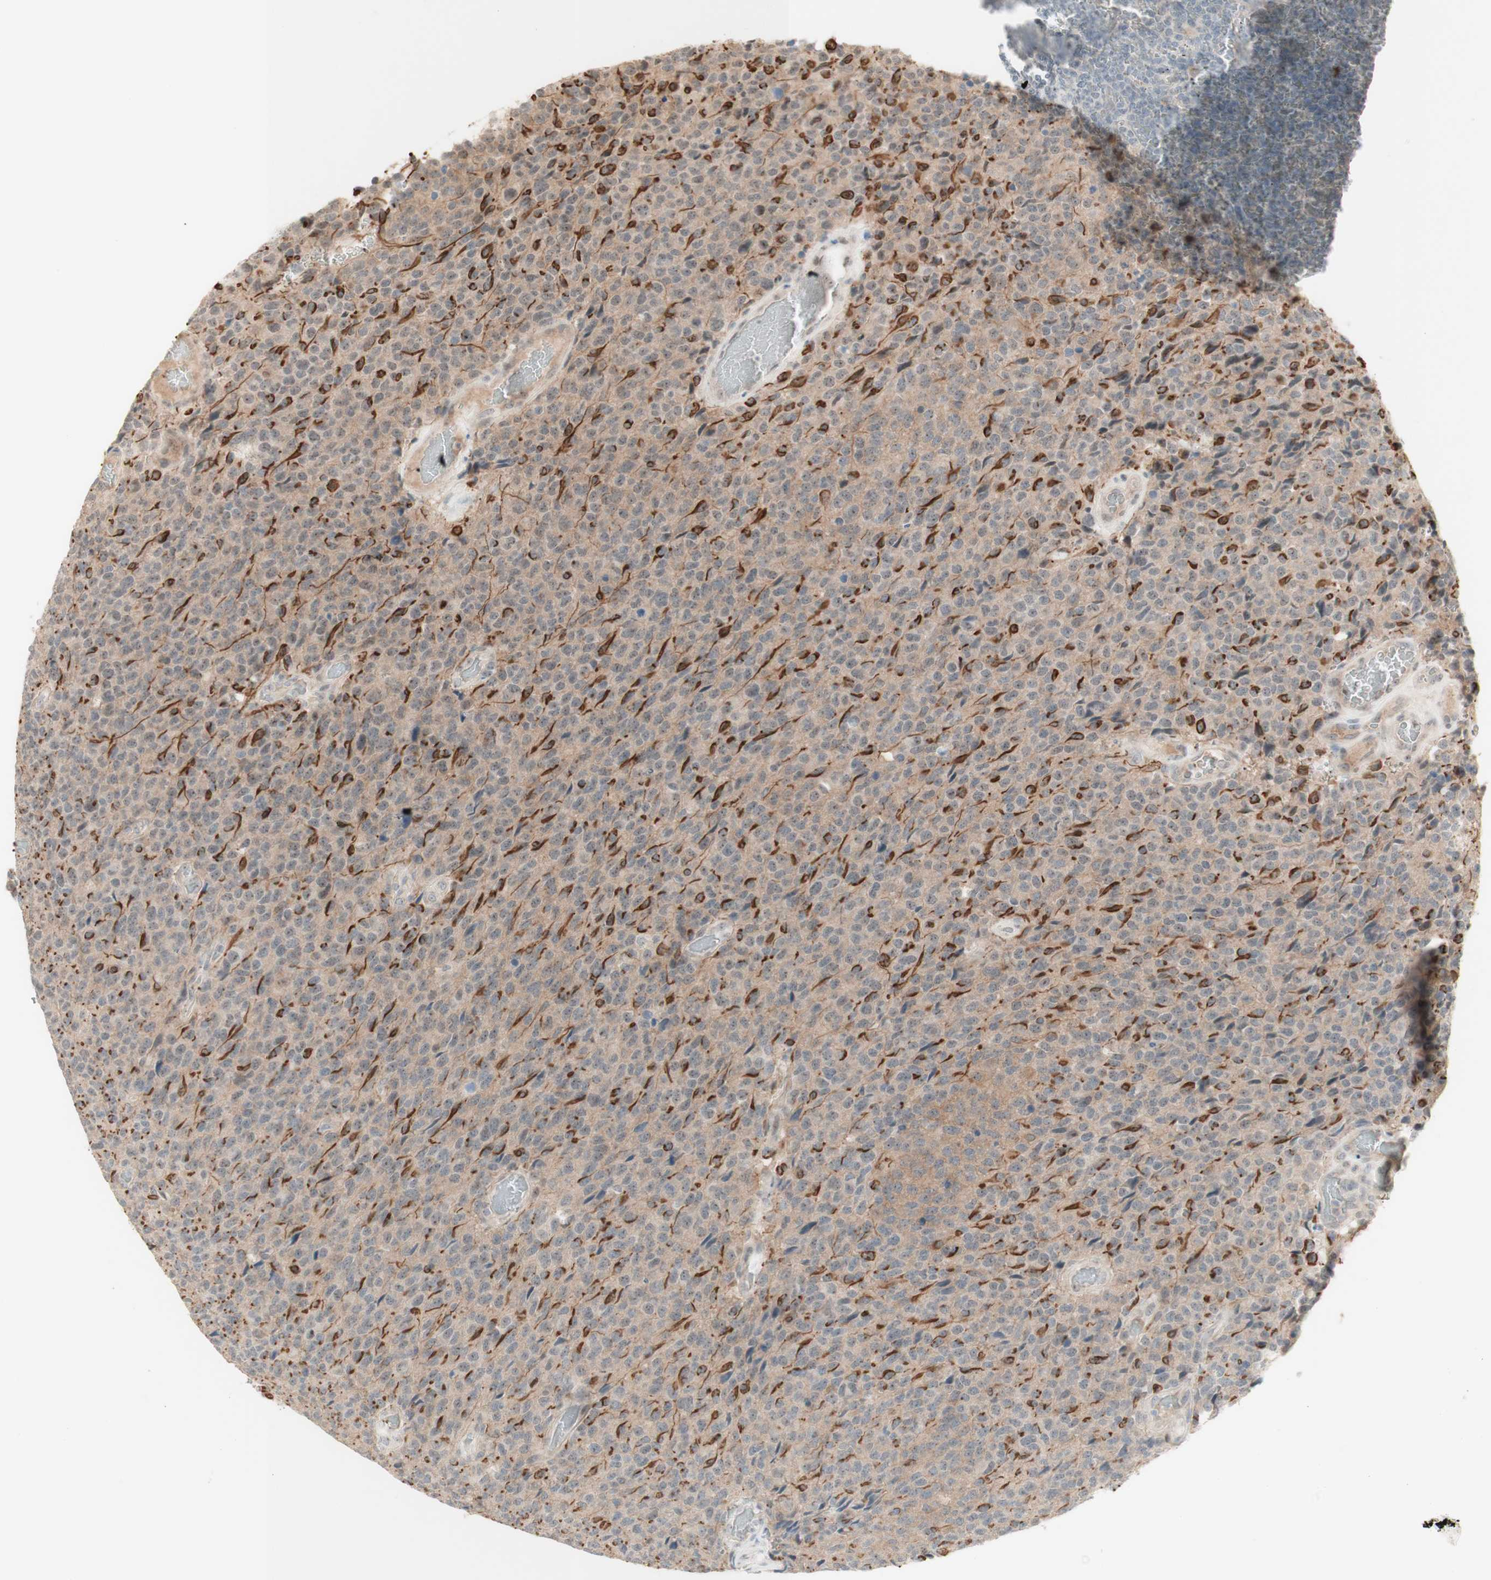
{"staining": {"intensity": "negative", "quantity": "none", "location": "none"}, "tissue": "glioma", "cell_type": "Tumor cells", "image_type": "cancer", "snomed": [{"axis": "morphology", "description": "Glioma, malignant, High grade"}, {"axis": "topography", "description": "pancreas cauda"}], "caption": "Immunohistochemistry micrograph of neoplastic tissue: human high-grade glioma (malignant) stained with DAB shows no significant protein expression in tumor cells.", "gene": "PLCD4", "patient": {"sex": "male", "age": 60}}